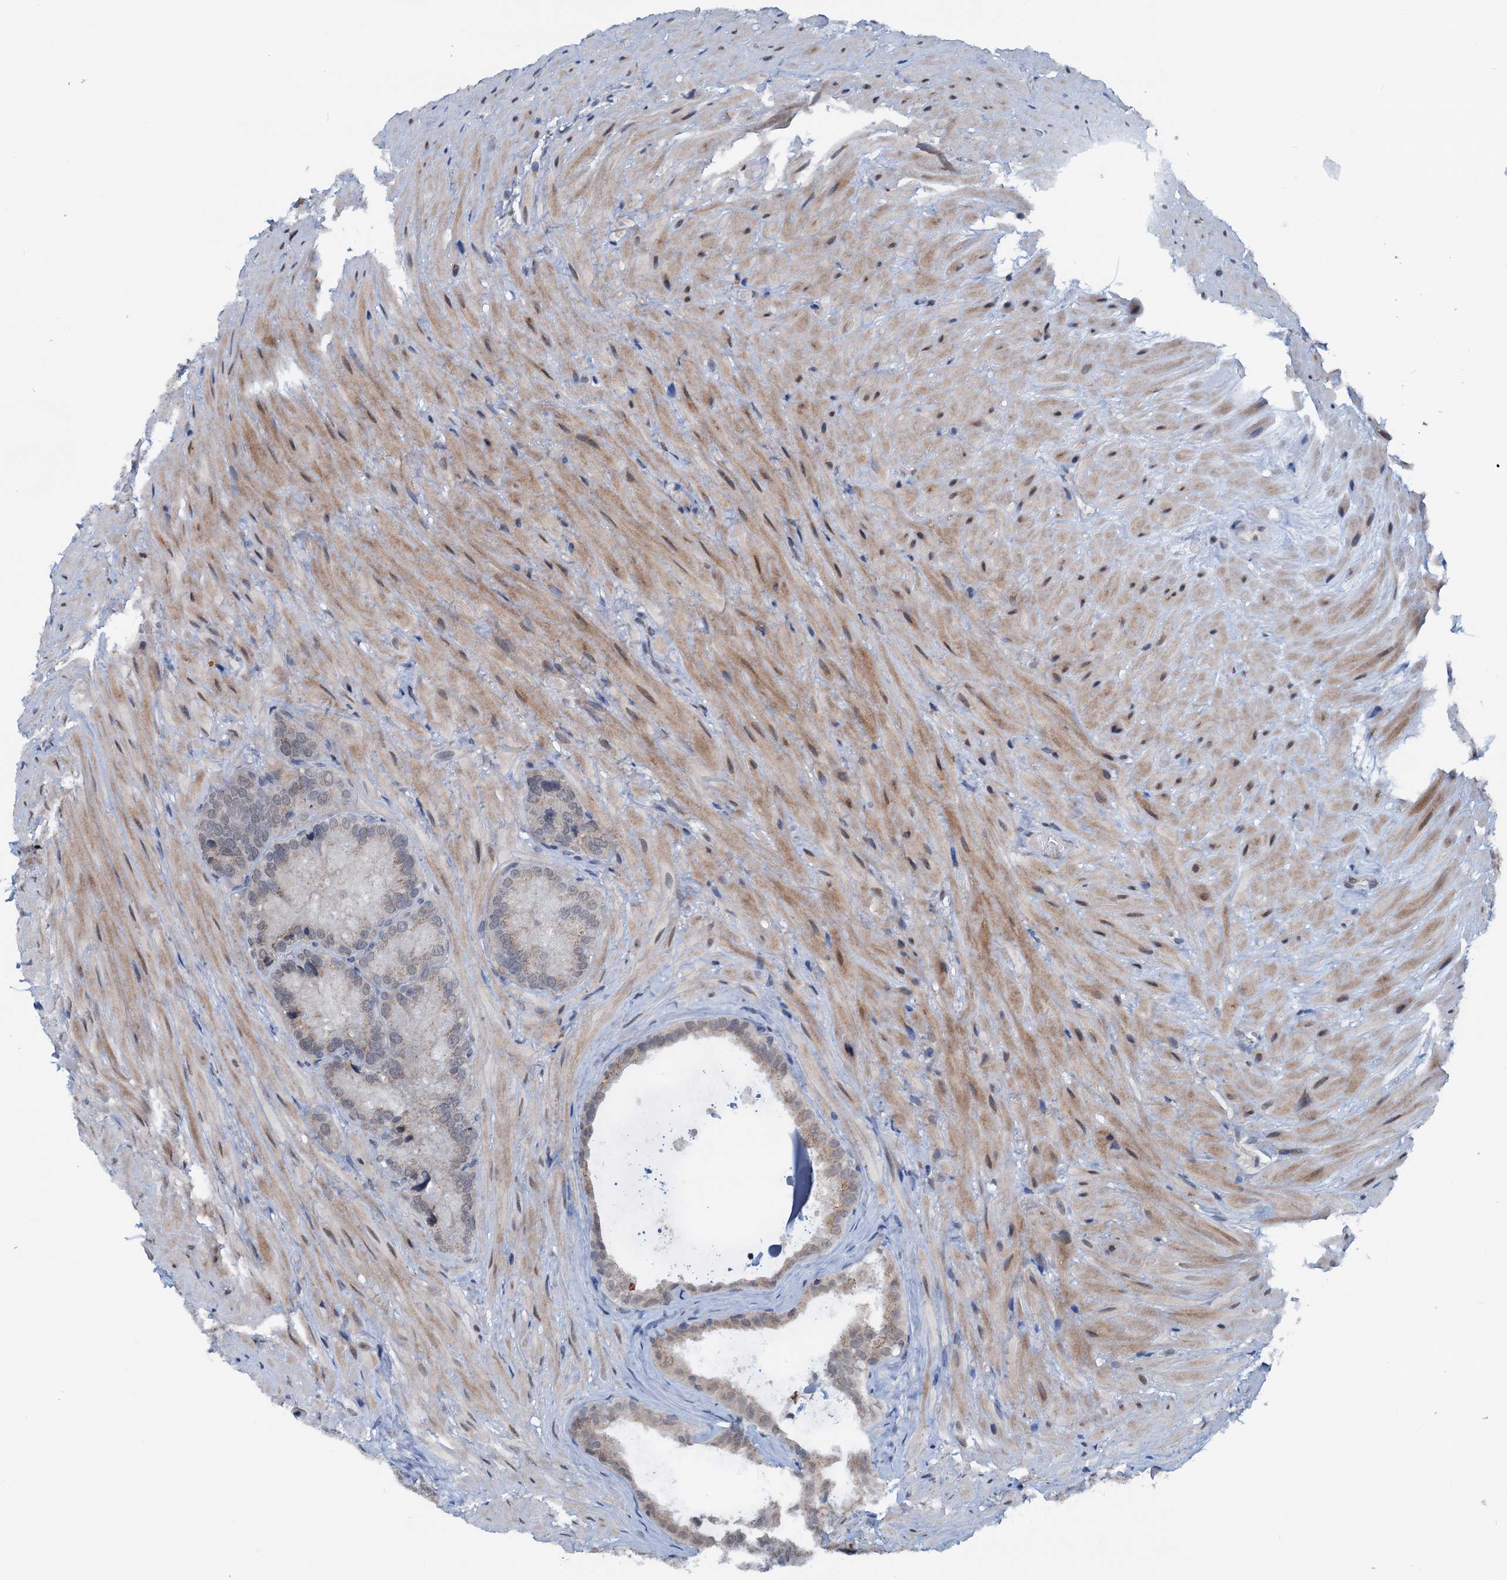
{"staining": {"intensity": "weak", "quantity": "25%-75%", "location": "cytoplasmic/membranous"}, "tissue": "seminal vesicle", "cell_type": "Glandular cells", "image_type": "normal", "snomed": [{"axis": "morphology", "description": "Normal tissue, NOS"}, {"axis": "topography", "description": "Seminal veicle"}], "caption": "Immunohistochemistry (DAB (3,3'-diaminobenzidine)) staining of normal seminal vesicle reveals weak cytoplasmic/membranous protein expression in about 25%-75% of glandular cells.", "gene": "SHLD1", "patient": {"sex": "male", "age": 62}}